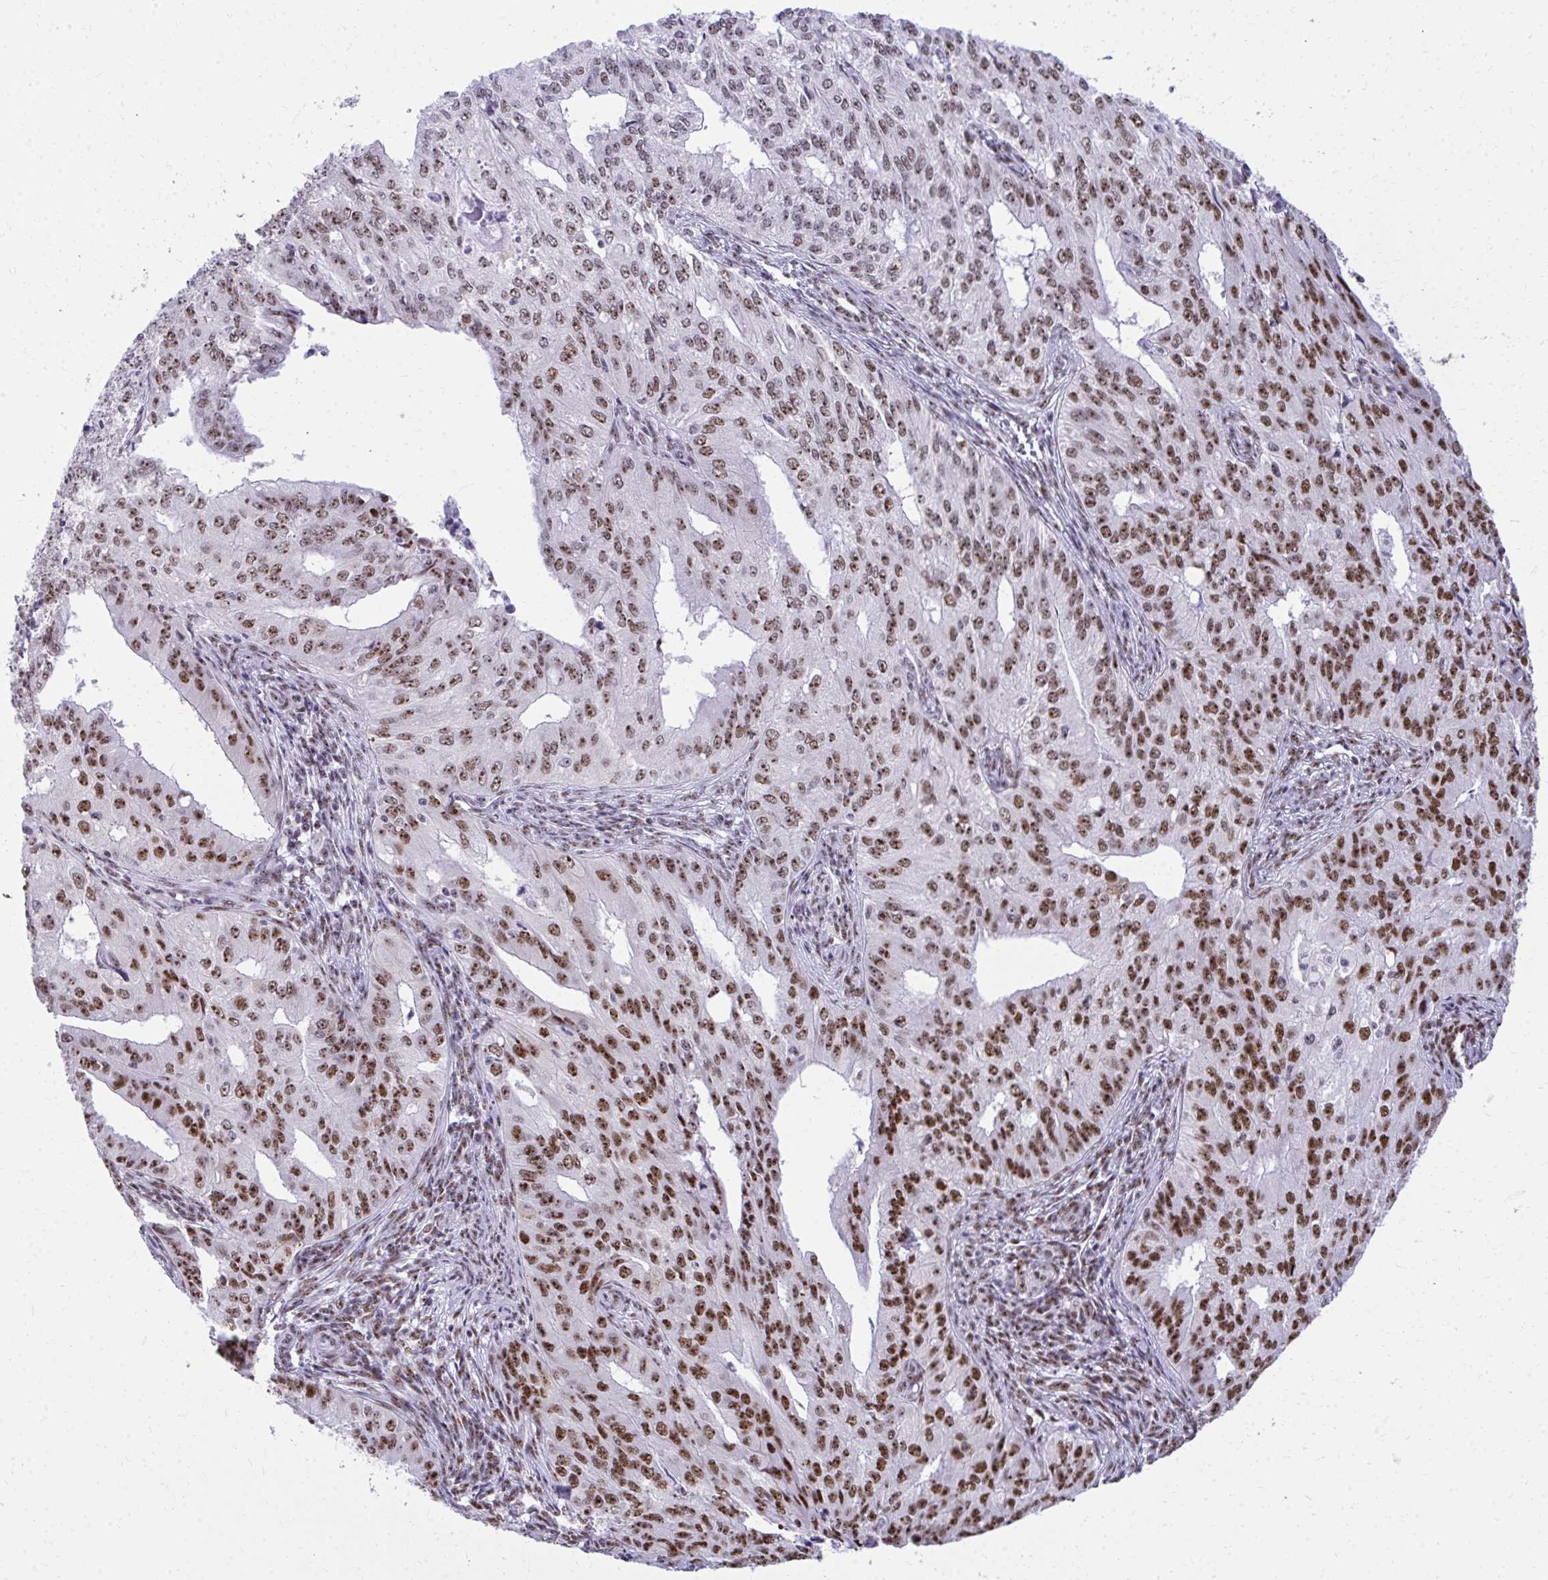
{"staining": {"intensity": "strong", "quantity": ">75%", "location": "nuclear"}, "tissue": "endometrial cancer", "cell_type": "Tumor cells", "image_type": "cancer", "snomed": [{"axis": "morphology", "description": "Adenocarcinoma, NOS"}, {"axis": "topography", "description": "Endometrium"}], "caption": "This is an image of immunohistochemistry staining of endometrial cancer (adenocarcinoma), which shows strong expression in the nuclear of tumor cells.", "gene": "PELP1", "patient": {"sex": "female", "age": 50}}